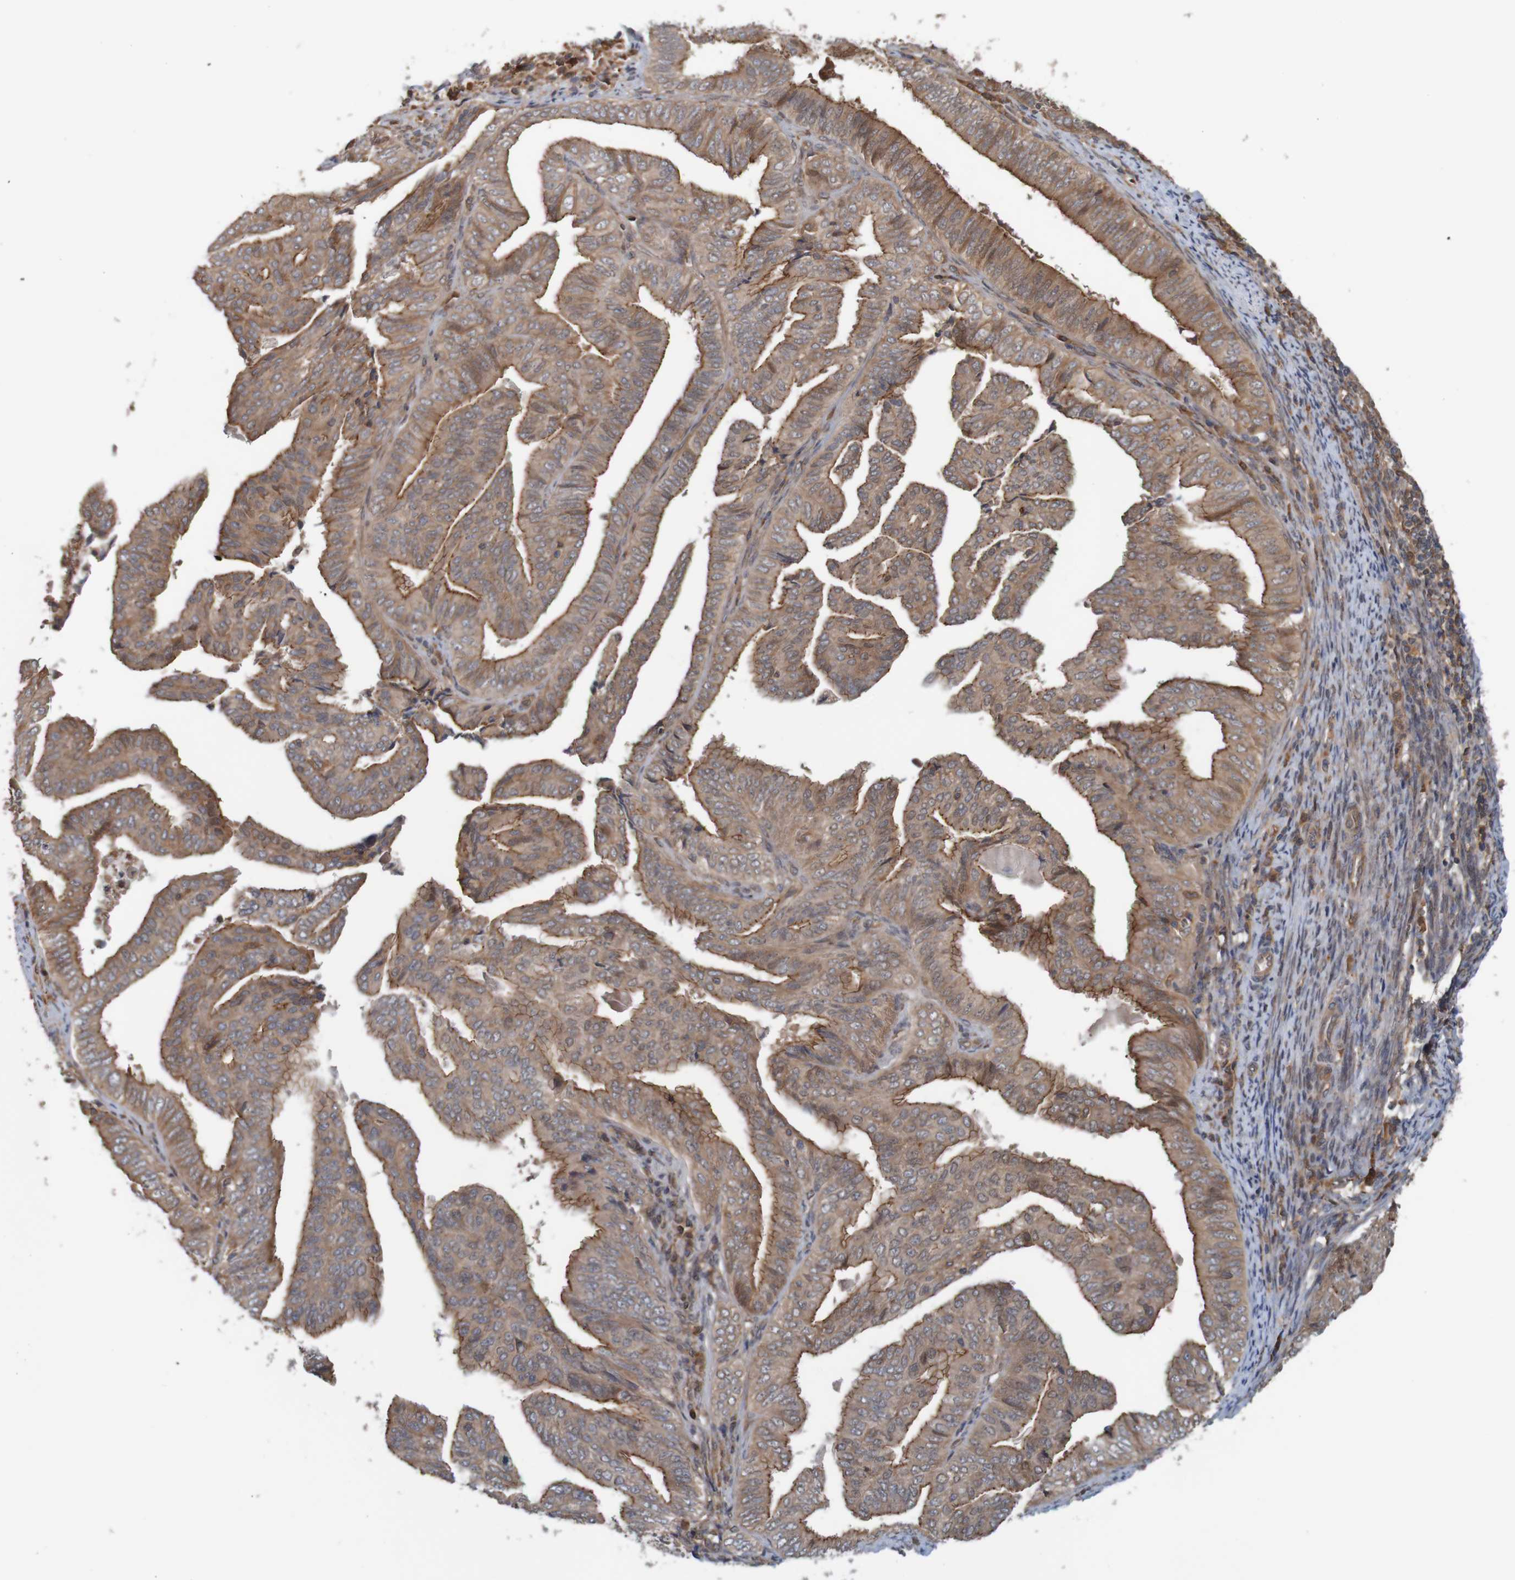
{"staining": {"intensity": "moderate", "quantity": ">75%", "location": "cytoplasmic/membranous"}, "tissue": "endometrial cancer", "cell_type": "Tumor cells", "image_type": "cancer", "snomed": [{"axis": "morphology", "description": "Adenocarcinoma, NOS"}, {"axis": "topography", "description": "Endometrium"}], "caption": "This micrograph reveals immunohistochemistry (IHC) staining of adenocarcinoma (endometrial), with medium moderate cytoplasmic/membranous staining in about >75% of tumor cells.", "gene": "ARHGEF11", "patient": {"sex": "female", "age": 58}}